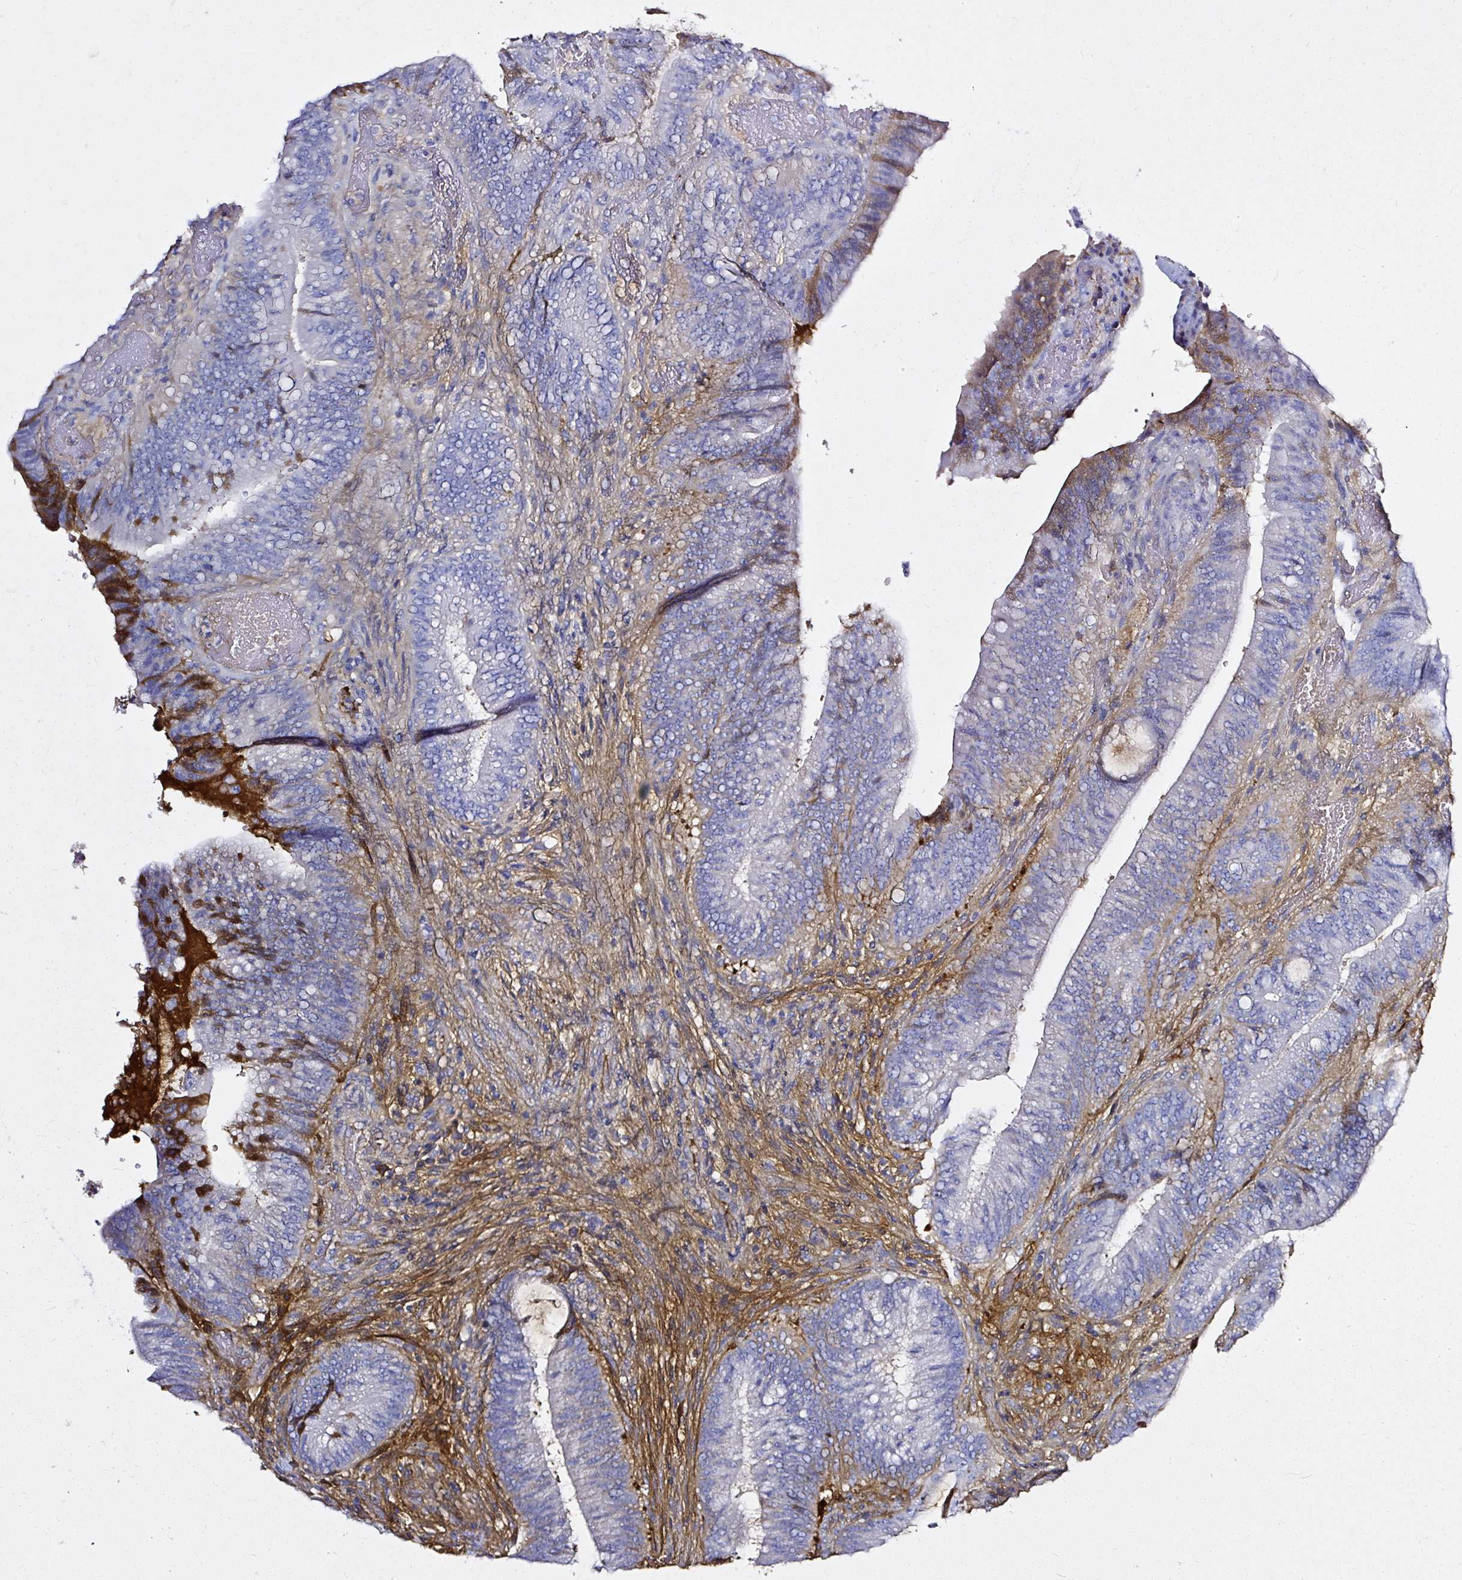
{"staining": {"intensity": "negative", "quantity": "none", "location": "none"}, "tissue": "colorectal cancer", "cell_type": "Tumor cells", "image_type": "cancer", "snomed": [{"axis": "morphology", "description": "Adenocarcinoma, NOS"}, {"axis": "topography", "description": "Colon"}], "caption": "Photomicrograph shows no protein expression in tumor cells of colorectal cancer tissue.", "gene": "CLEC3B", "patient": {"sex": "female", "age": 43}}